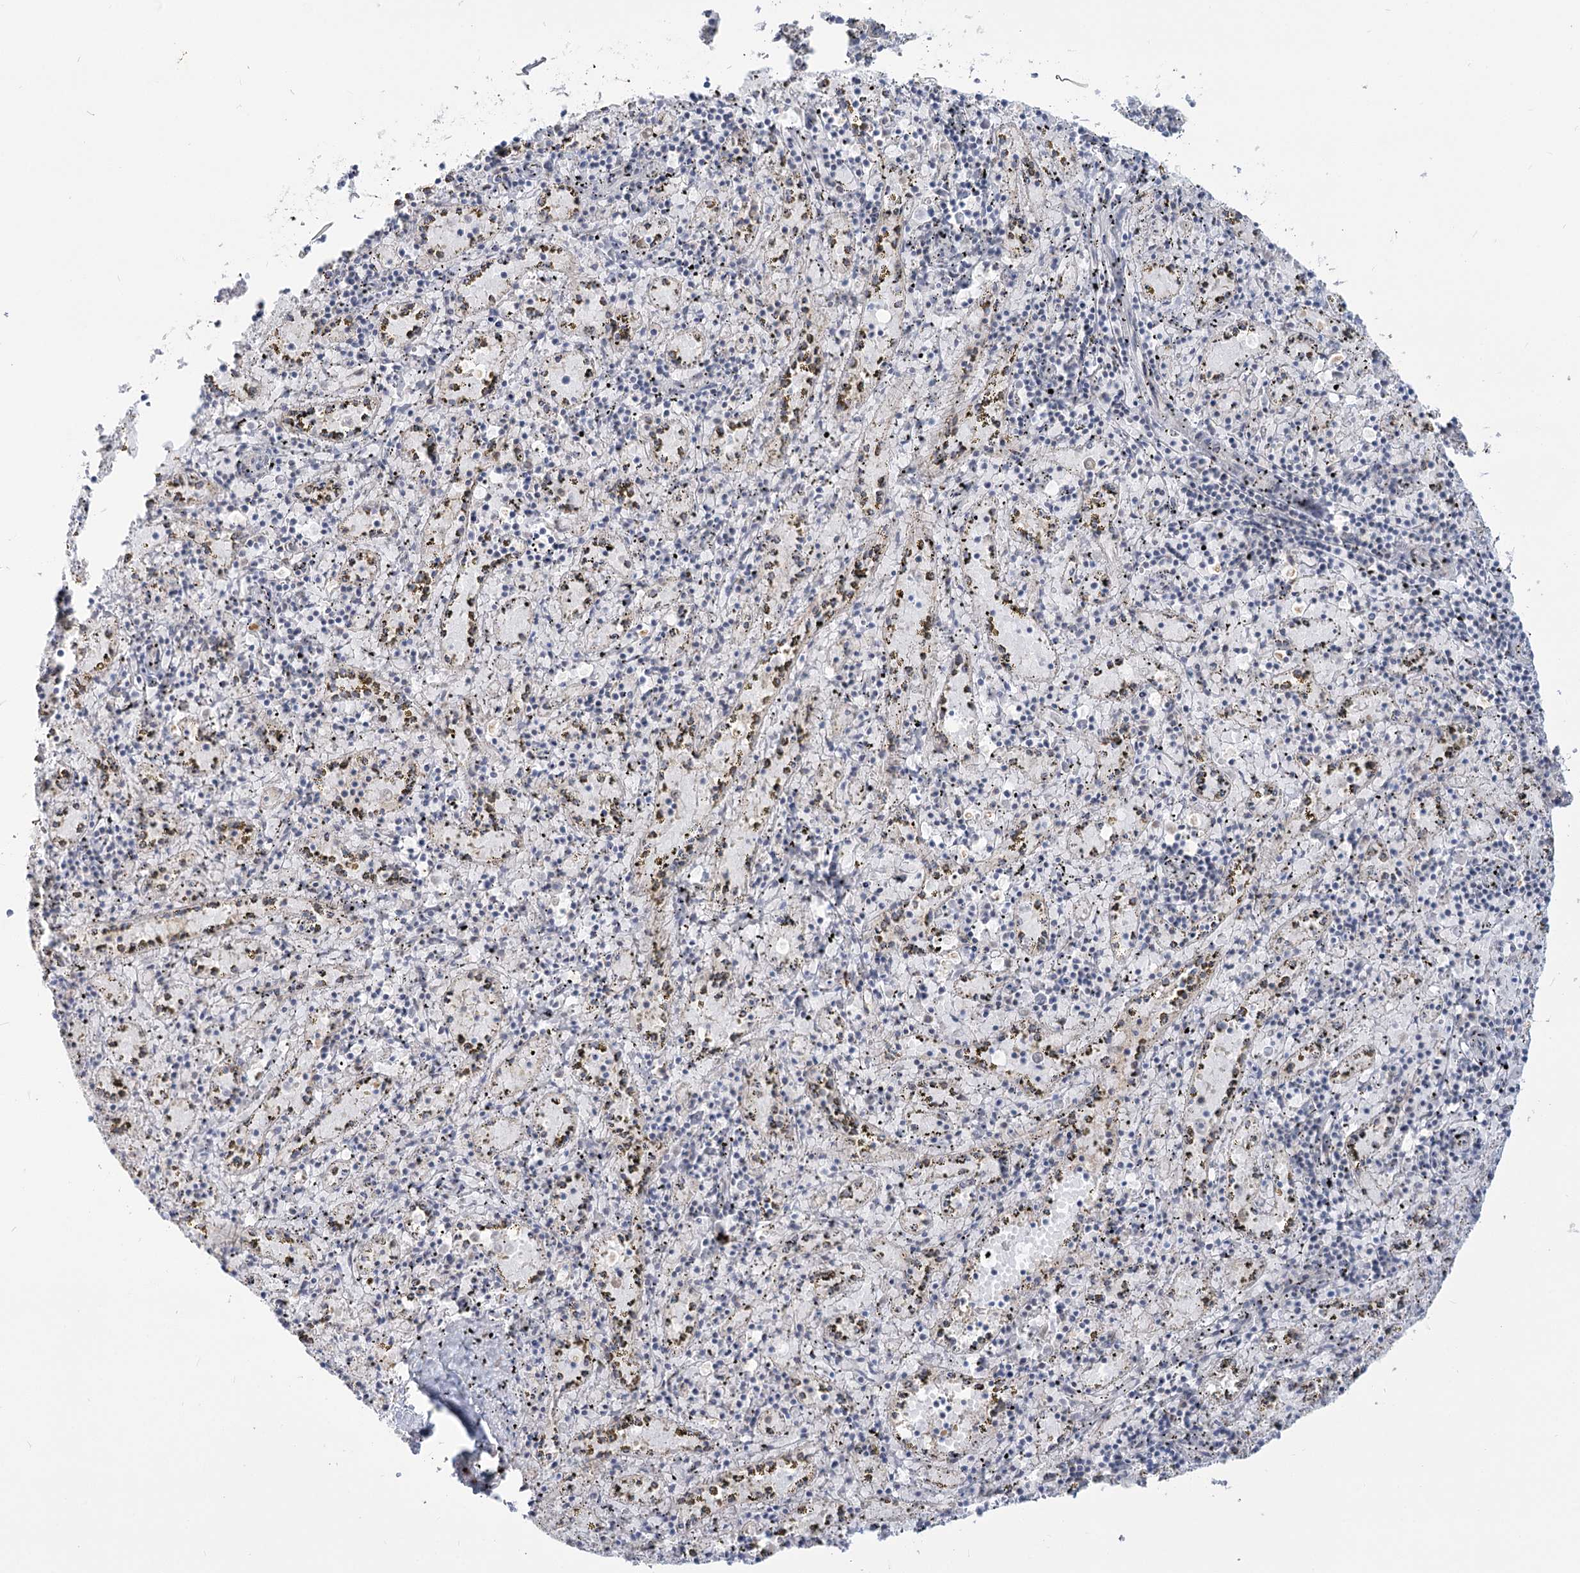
{"staining": {"intensity": "moderate", "quantity": "25%-75%", "location": "cytoplasmic/membranous"}, "tissue": "spleen", "cell_type": "Cells in red pulp", "image_type": "normal", "snomed": [{"axis": "morphology", "description": "Normal tissue, NOS"}, {"axis": "topography", "description": "Spleen"}], "caption": "Immunohistochemical staining of benign spleen displays moderate cytoplasmic/membranous protein expression in about 25%-75% of cells in red pulp. (DAB (3,3'-diaminobenzidine) IHC, brown staining for protein, blue staining for nuclei).", "gene": "MTMR3", "patient": {"sex": "male", "age": 11}}